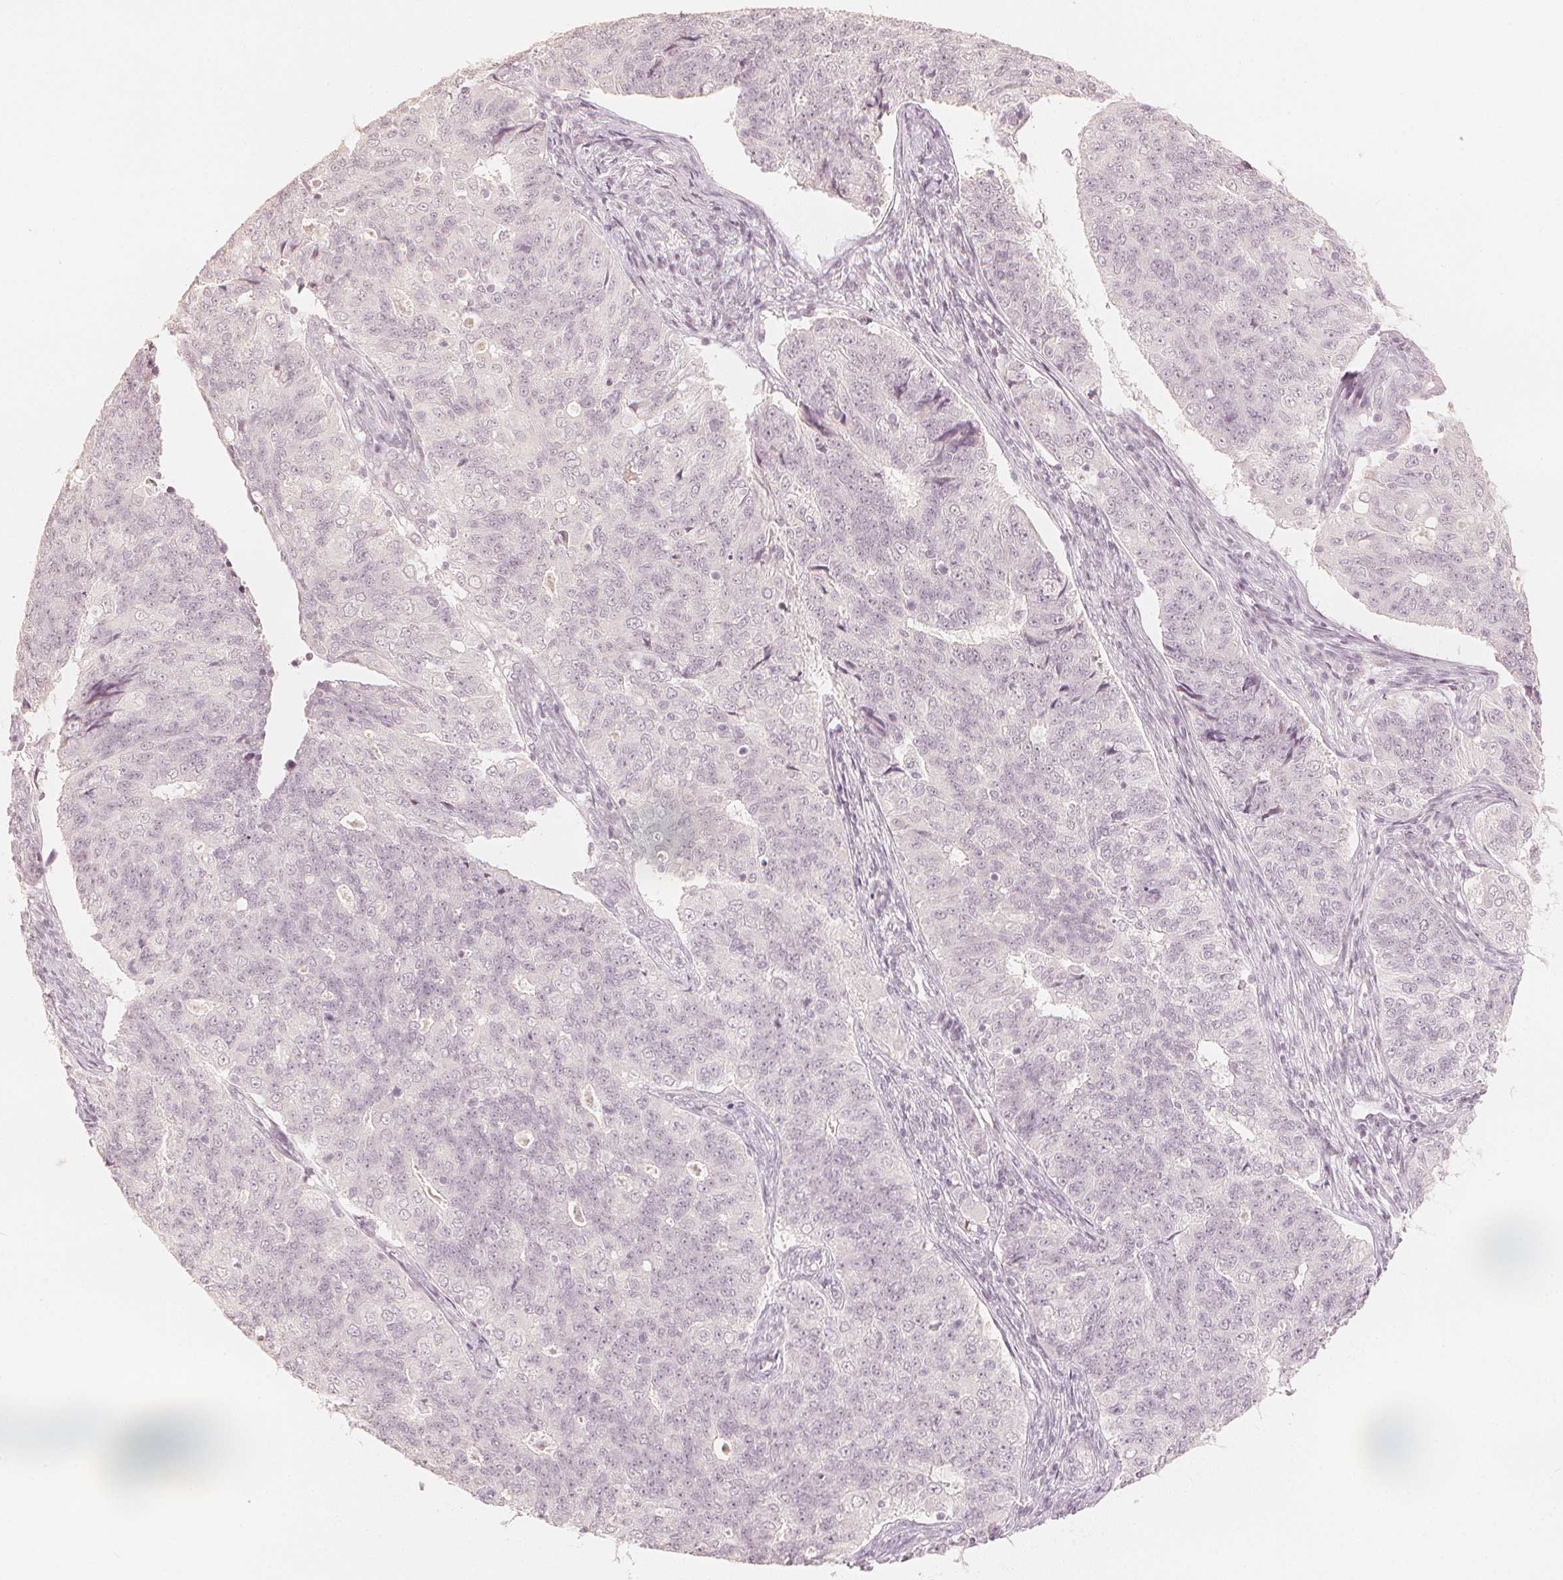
{"staining": {"intensity": "negative", "quantity": "none", "location": "none"}, "tissue": "endometrial cancer", "cell_type": "Tumor cells", "image_type": "cancer", "snomed": [{"axis": "morphology", "description": "Adenocarcinoma, NOS"}, {"axis": "topography", "description": "Endometrium"}], "caption": "Human endometrial cancer stained for a protein using immunohistochemistry demonstrates no staining in tumor cells.", "gene": "CALB1", "patient": {"sex": "female", "age": 43}}